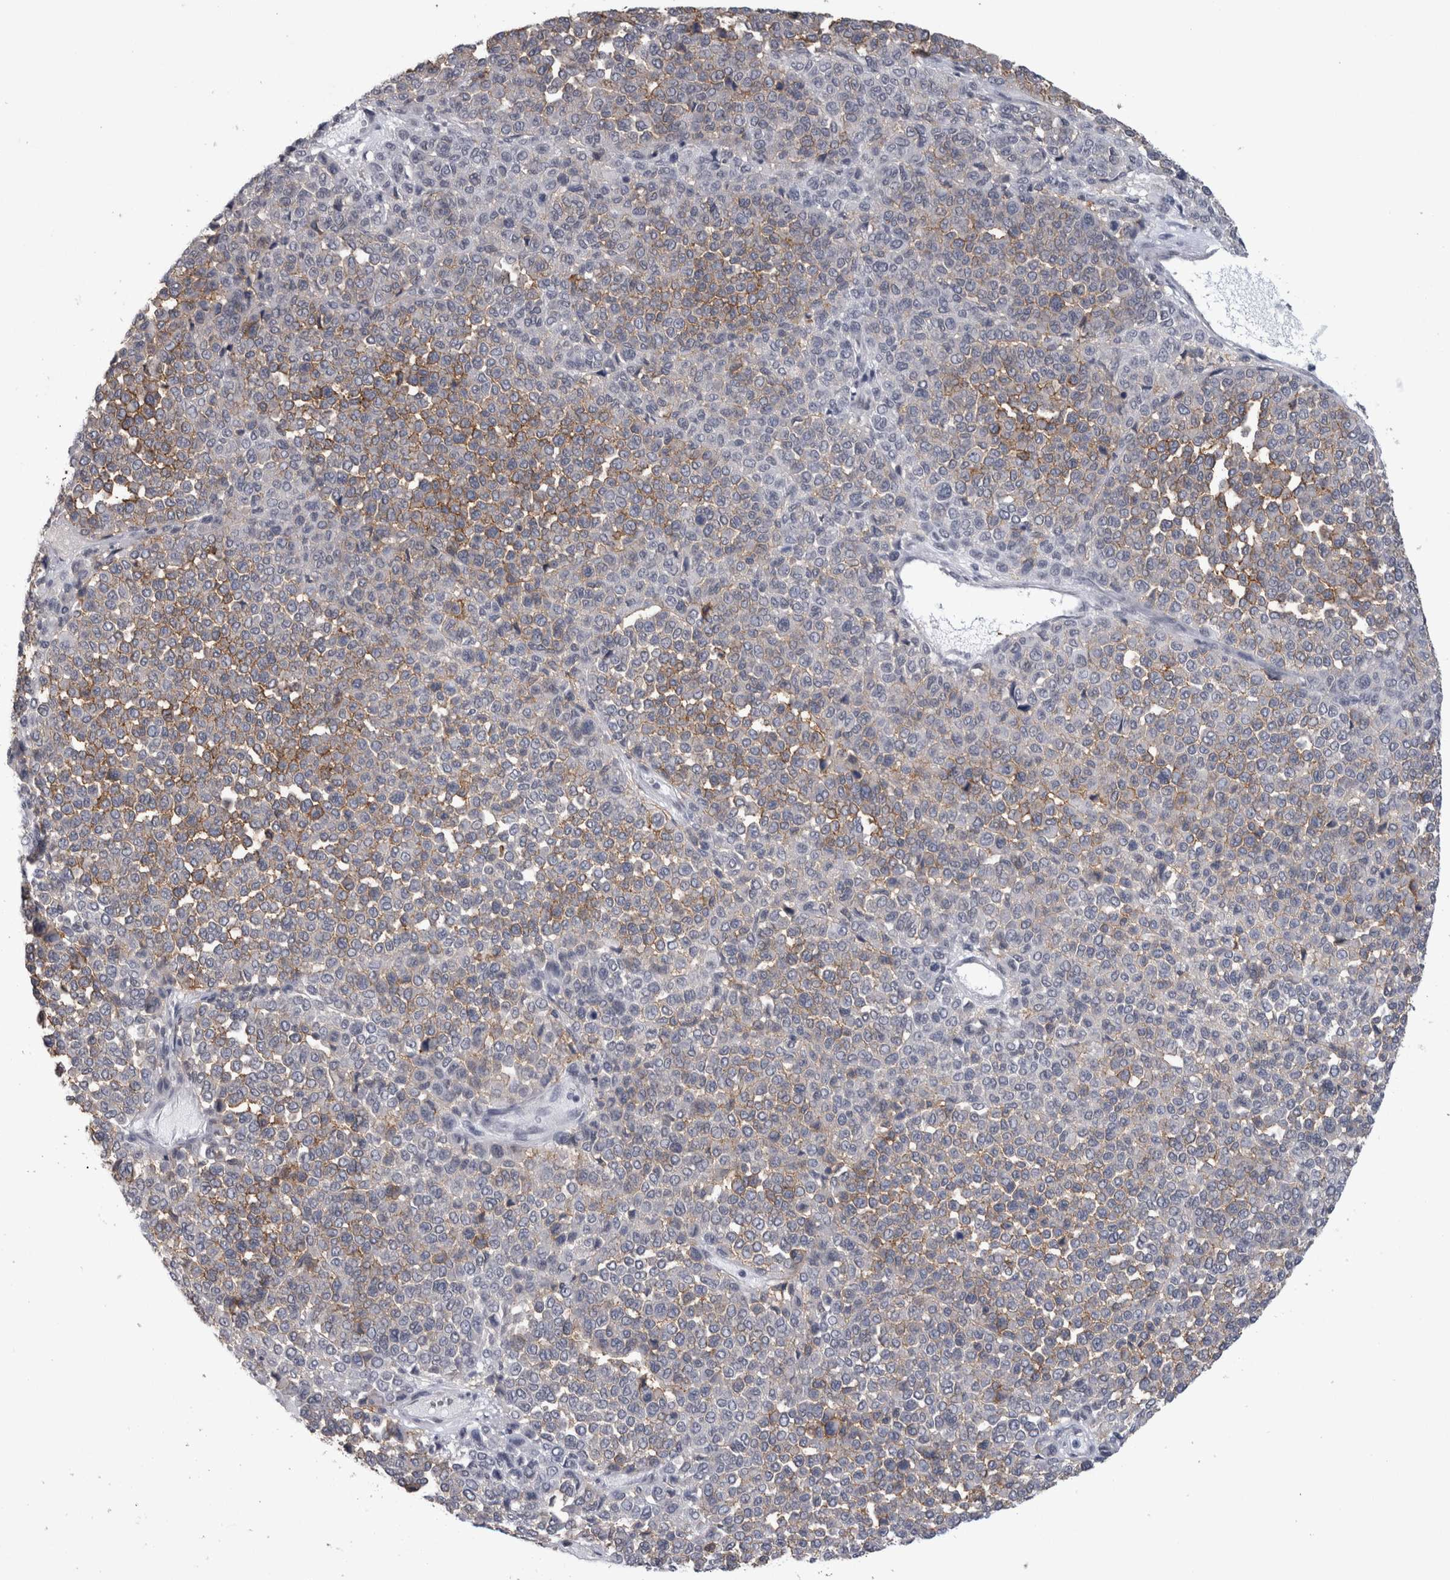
{"staining": {"intensity": "negative", "quantity": "none", "location": "none"}, "tissue": "melanoma", "cell_type": "Tumor cells", "image_type": "cancer", "snomed": [{"axis": "morphology", "description": "Malignant melanoma, Metastatic site"}, {"axis": "topography", "description": "Pancreas"}], "caption": "Human malignant melanoma (metastatic site) stained for a protein using IHC displays no staining in tumor cells.", "gene": "PEBP4", "patient": {"sex": "female", "age": 30}}